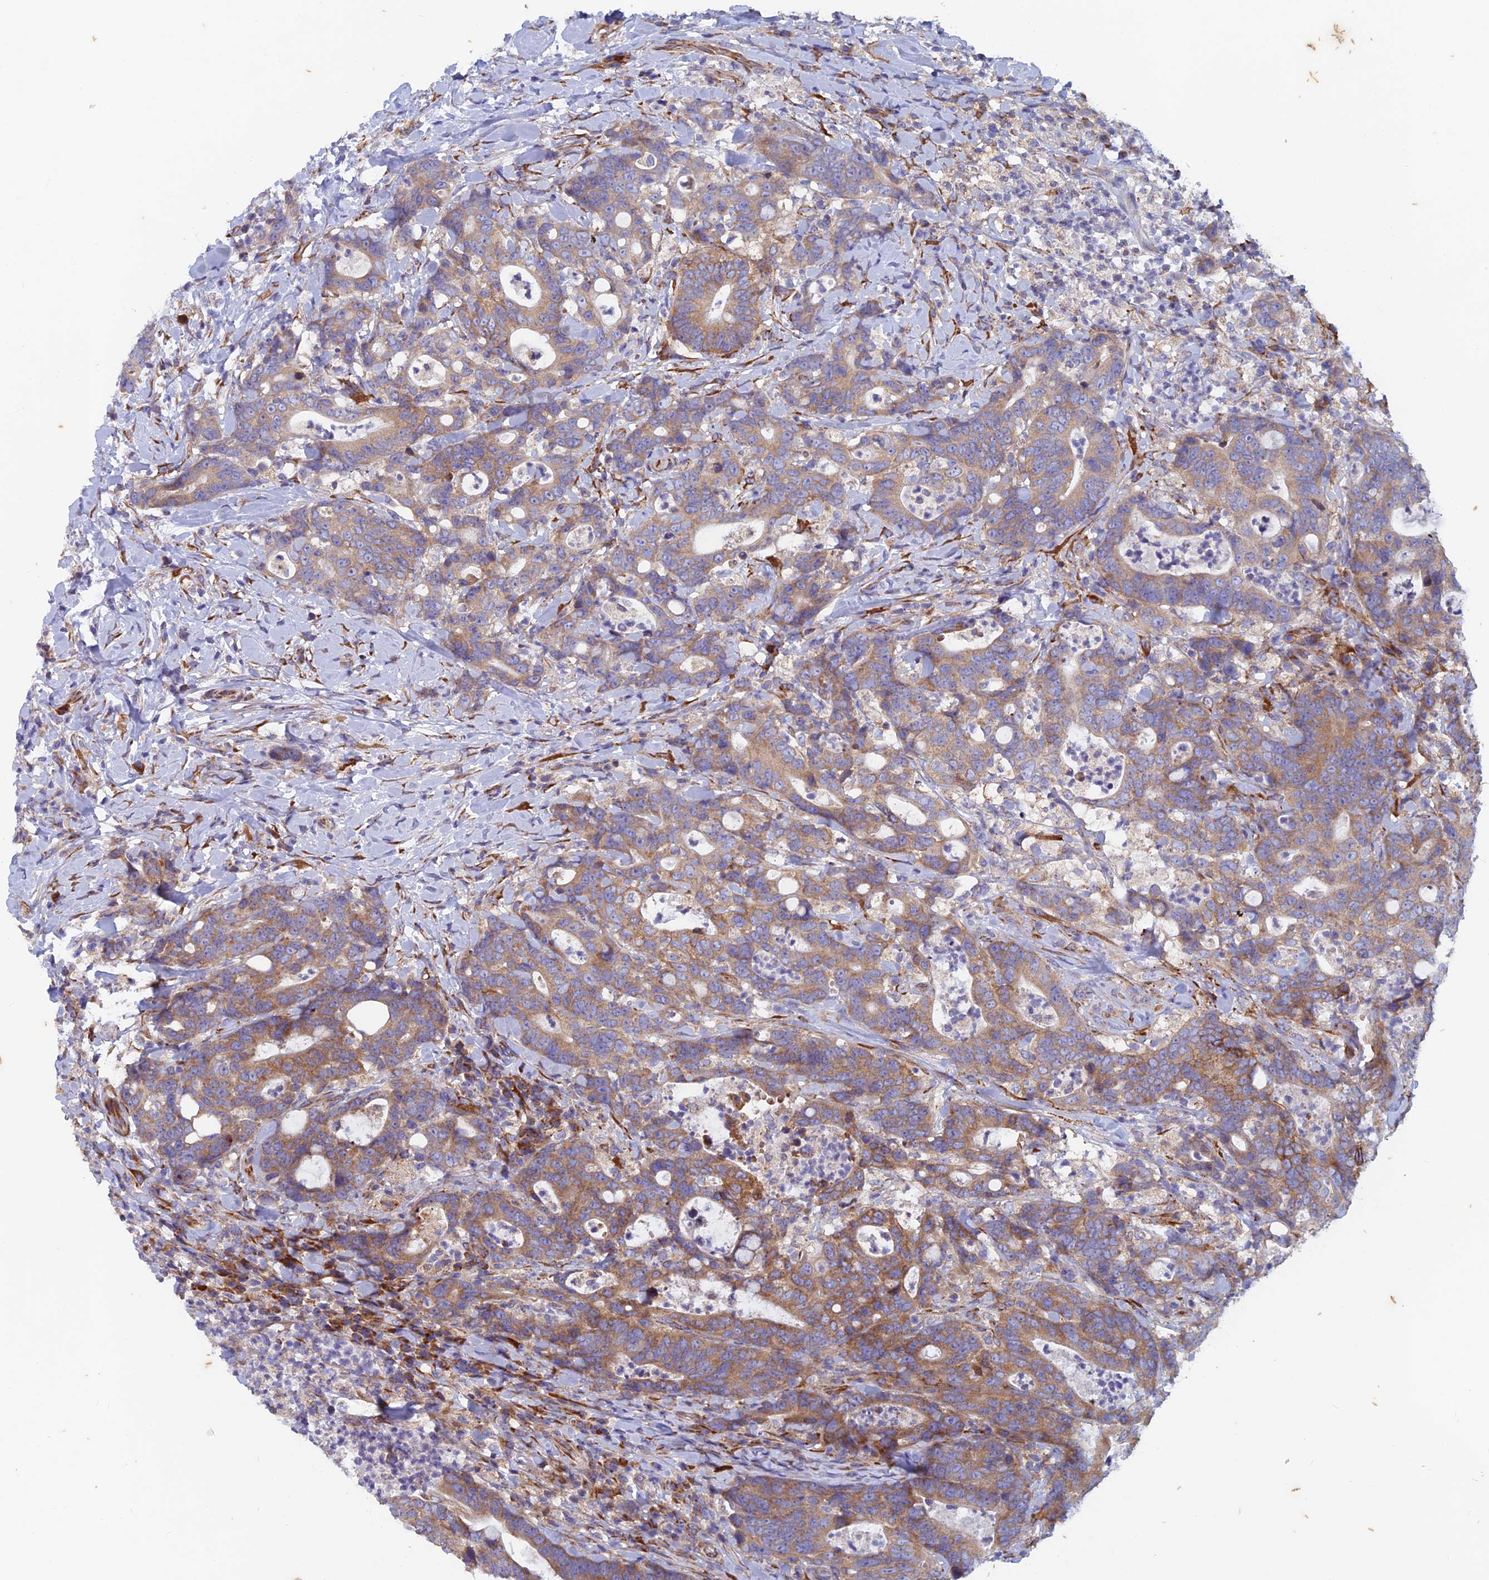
{"staining": {"intensity": "moderate", "quantity": ">75%", "location": "cytoplasmic/membranous"}, "tissue": "colorectal cancer", "cell_type": "Tumor cells", "image_type": "cancer", "snomed": [{"axis": "morphology", "description": "Adenocarcinoma, NOS"}, {"axis": "topography", "description": "Colon"}], "caption": "A brown stain highlights moderate cytoplasmic/membranous positivity of a protein in human colorectal cancer (adenocarcinoma) tumor cells.", "gene": "AP4S1", "patient": {"sex": "female", "age": 82}}